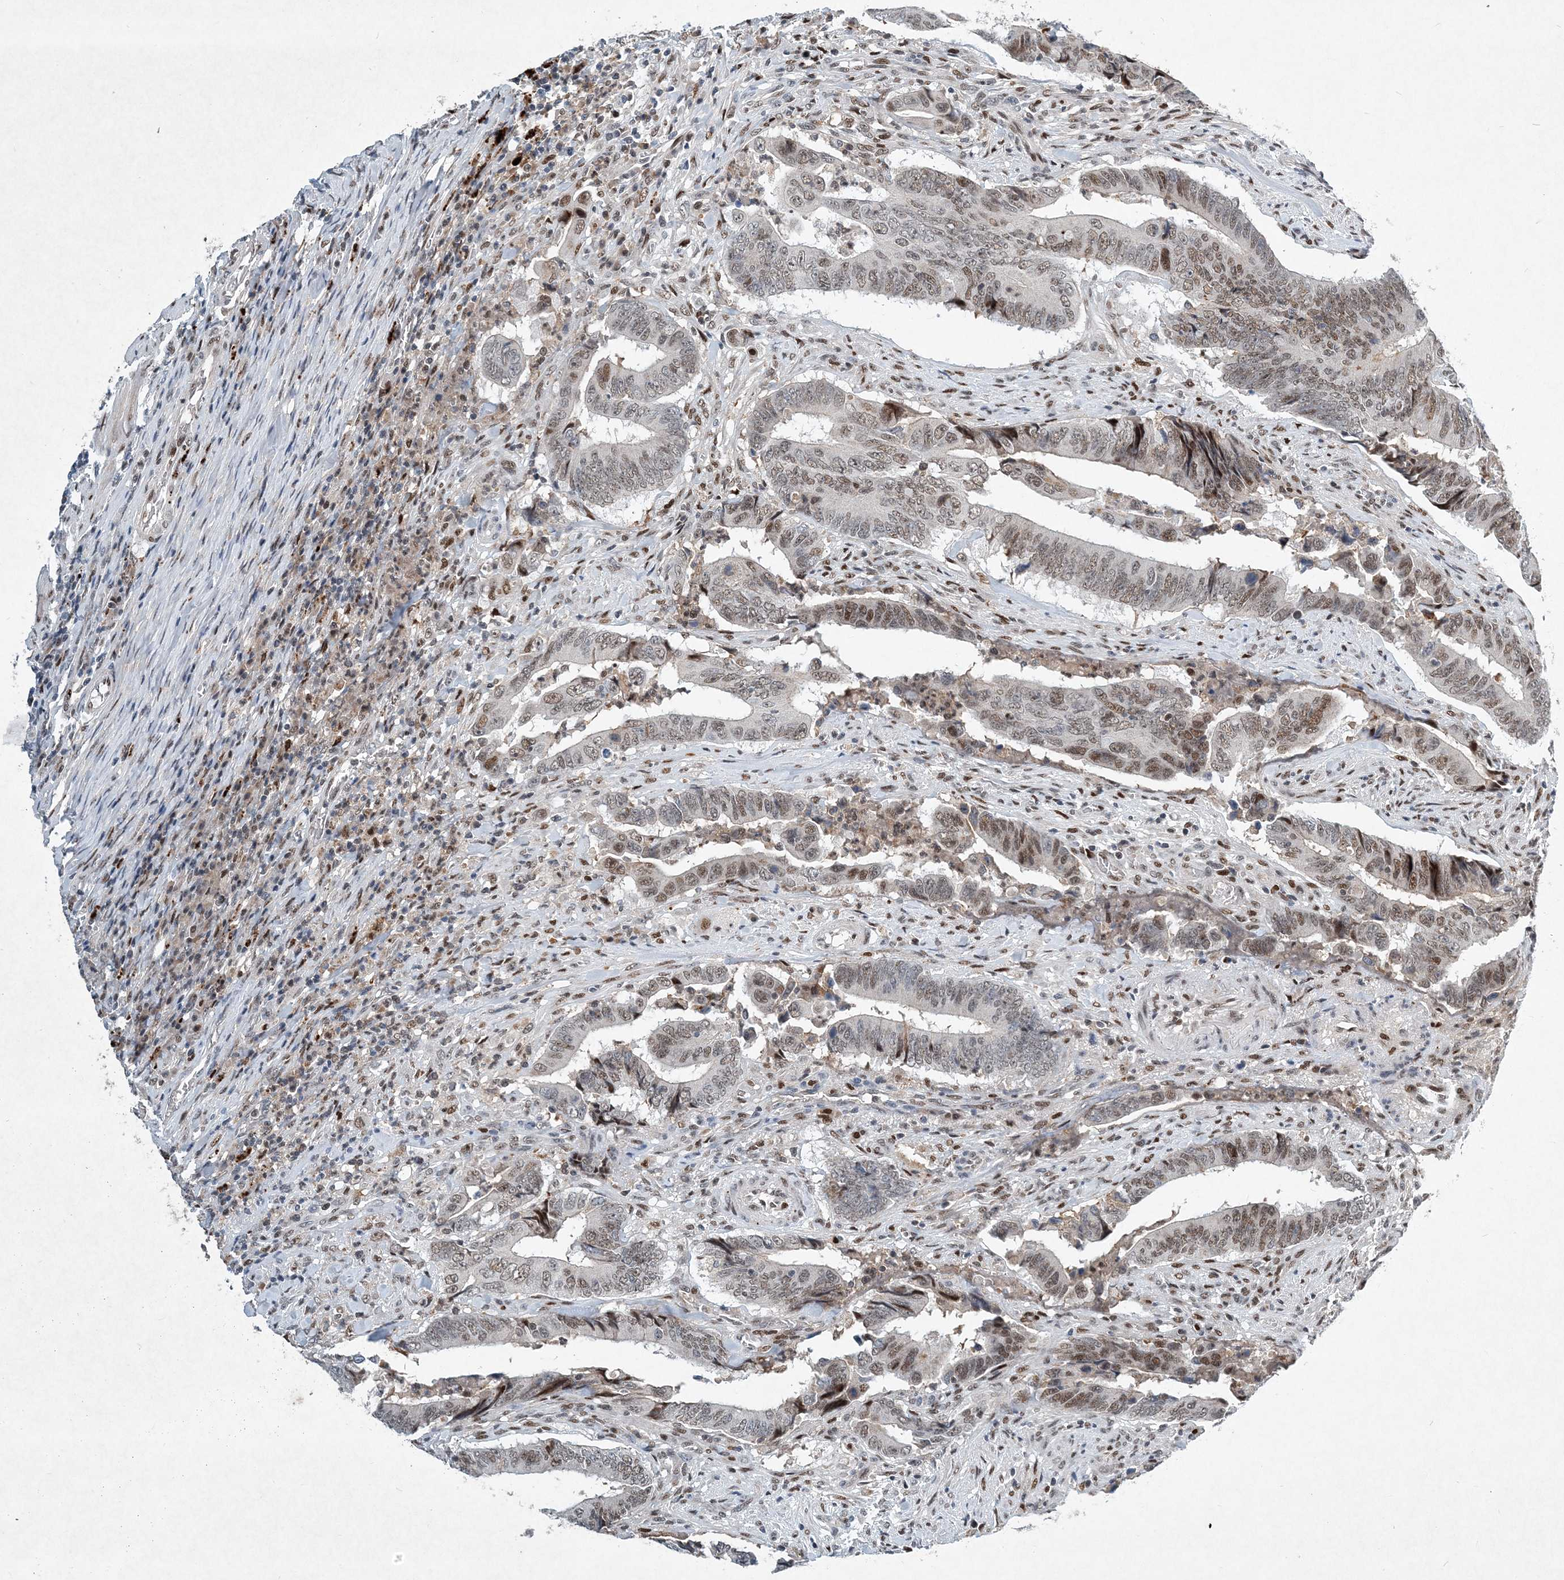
{"staining": {"intensity": "strong", "quantity": "<25%", "location": "nuclear"}, "tissue": "colorectal cancer", "cell_type": "Tumor cells", "image_type": "cancer", "snomed": [{"axis": "morphology", "description": "Normal tissue, NOS"}, {"axis": "morphology", "description": "Adenocarcinoma, NOS"}, {"axis": "topography", "description": "Colon"}], "caption": "Colorectal adenocarcinoma stained with DAB (3,3'-diaminobenzidine) IHC reveals medium levels of strong nuclear positivity in about <25% of tumor cells.", "gene": "KPNA4", "patient": {"sex": "male", "age": 56}}